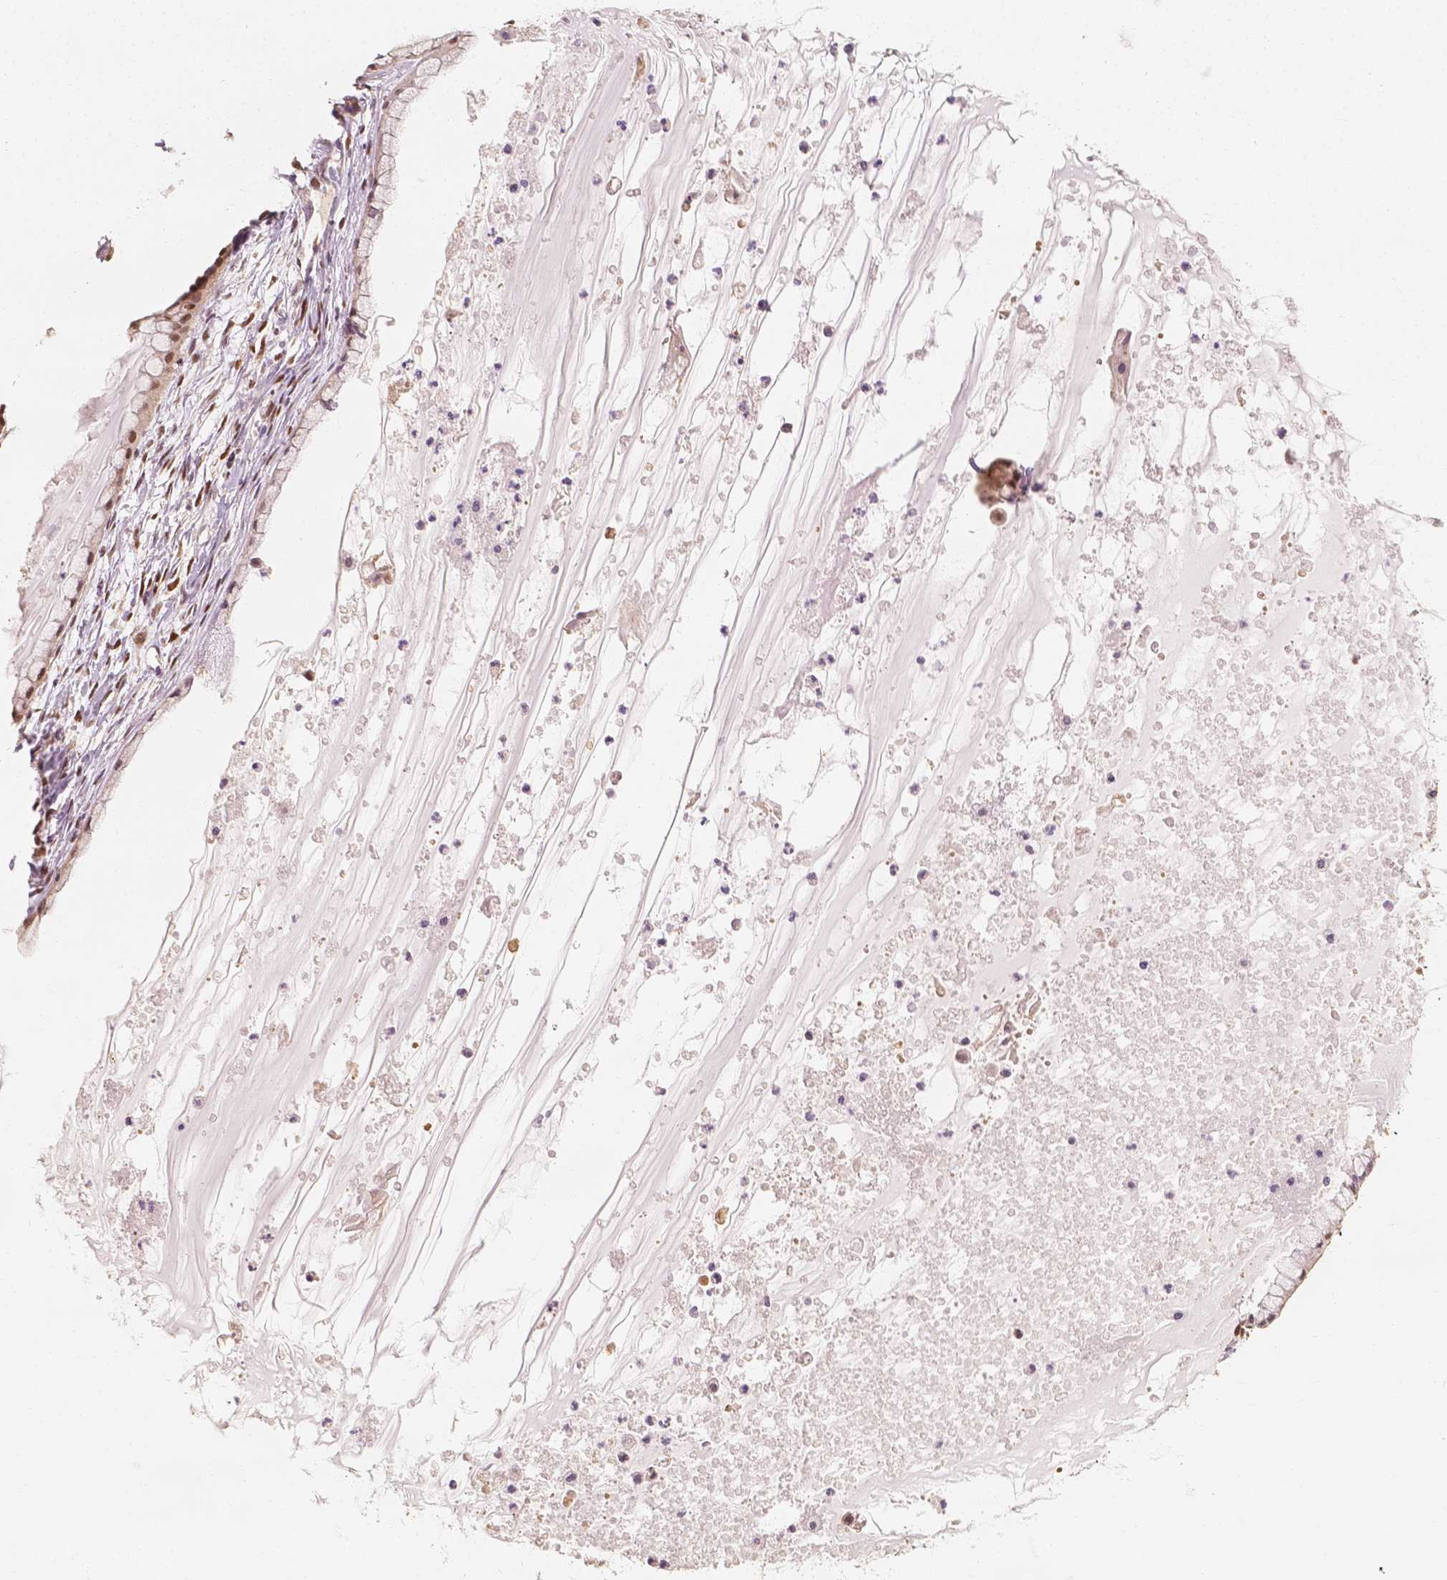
{"staining": {"intensity": "moderate", "quantity": "<25%", "location": "nuclear"}, "tissue": "ovarian cancer", "cell_type": "Tumor cells", "image_type": "cancer", "snomed": [{"axis": "morphology", "description": "Cystadenocarcinoma, mucinous, NOS"}, {"axis": "topography", "description": "Ovary"}], "caption": "Ovarian cancer (mucinous cystadenocarcinoma) stained with IHC demonstrates moderate nuclear staining in approximately <25% of tumor cells.", "gene": "TBC1D17", "patient": {"sex": "female", "age": 41}}